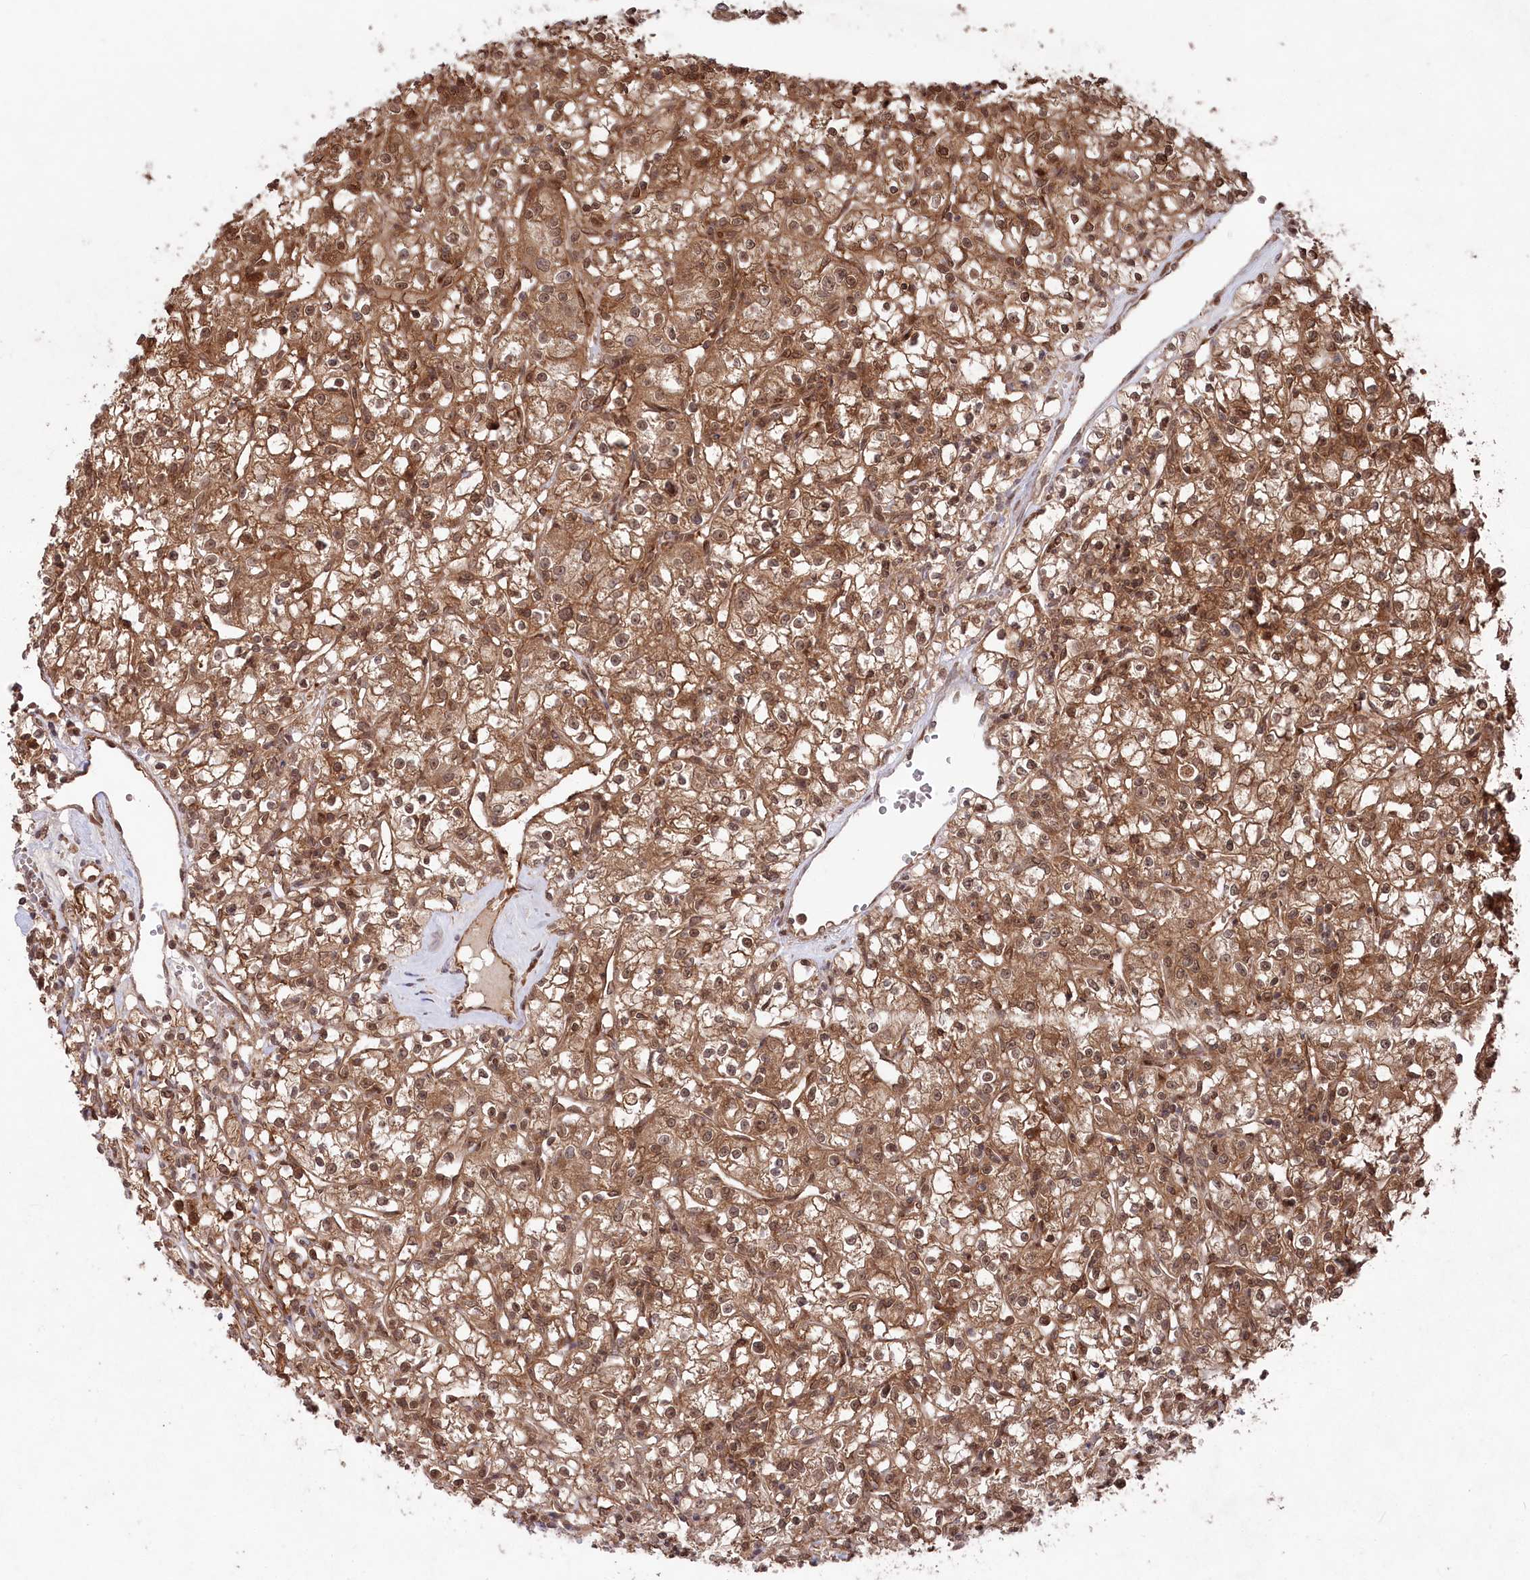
{"staining": {"intensity": "moderate", "quantity": ">75%", "location": "cytoplasmic/membranous,nuclear"}, "tissue": "renal cancer", "cell_type": "Tumor cells", "image_type": "cancer", "snomed": [{"axis": "morphology", "description": "Adenocarcinoma, NOS"}, {"axis": "topography", "description": "Kidney"}], "caption": "Protein analysis of renal cancer tissue reveals moderate cytoplasmic/membranous and nuclear staining in approximately >75% of tumor cells. The protein is stained brown, and the nuclei are stained in blue (DAB (3,3'-diaminobenzidine) IHC with brightfield microscopy, high magnification).", "gene": "PSMA1", "patient": {"sex": "female", "age": 59}}